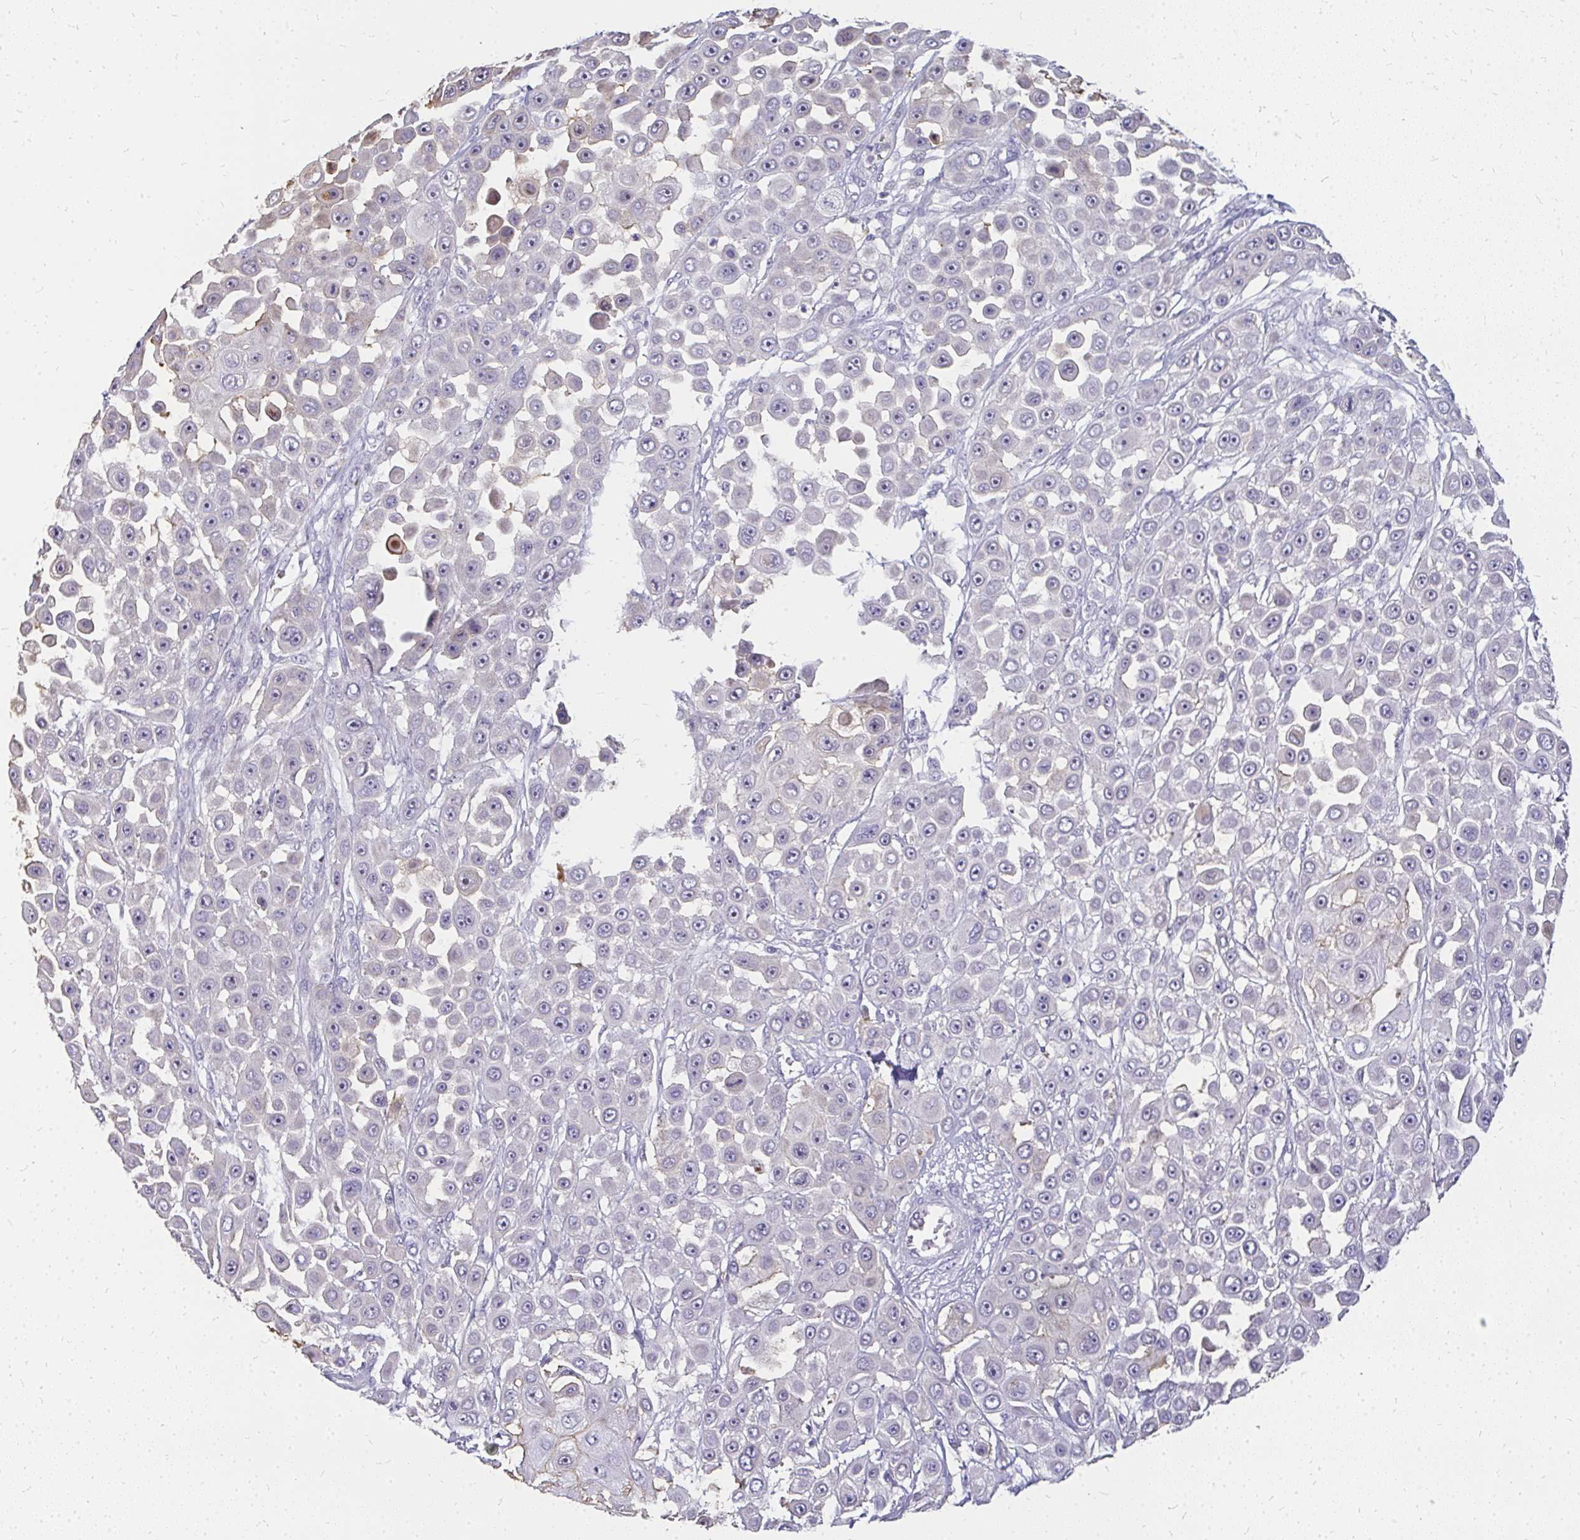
{"staining": {"intensity": "negative", "quantity": "none", "location": "none"}, "tissue": "skin cancer", "cell_type": "Tumor cells", "image_type": "cancer", "snomed": [{"axis": "morphology", "description": "Squamous cell carcinoma, NOS"}, {"axis": "topography", "description": "Skin"}], "caption": "Micrograph shows no protein expression in tumor cells of skin cancer (squamous cell carcinoma) tissue.", "gene": "FAM9A", "patient": {"sex": "male", "age": 67}}